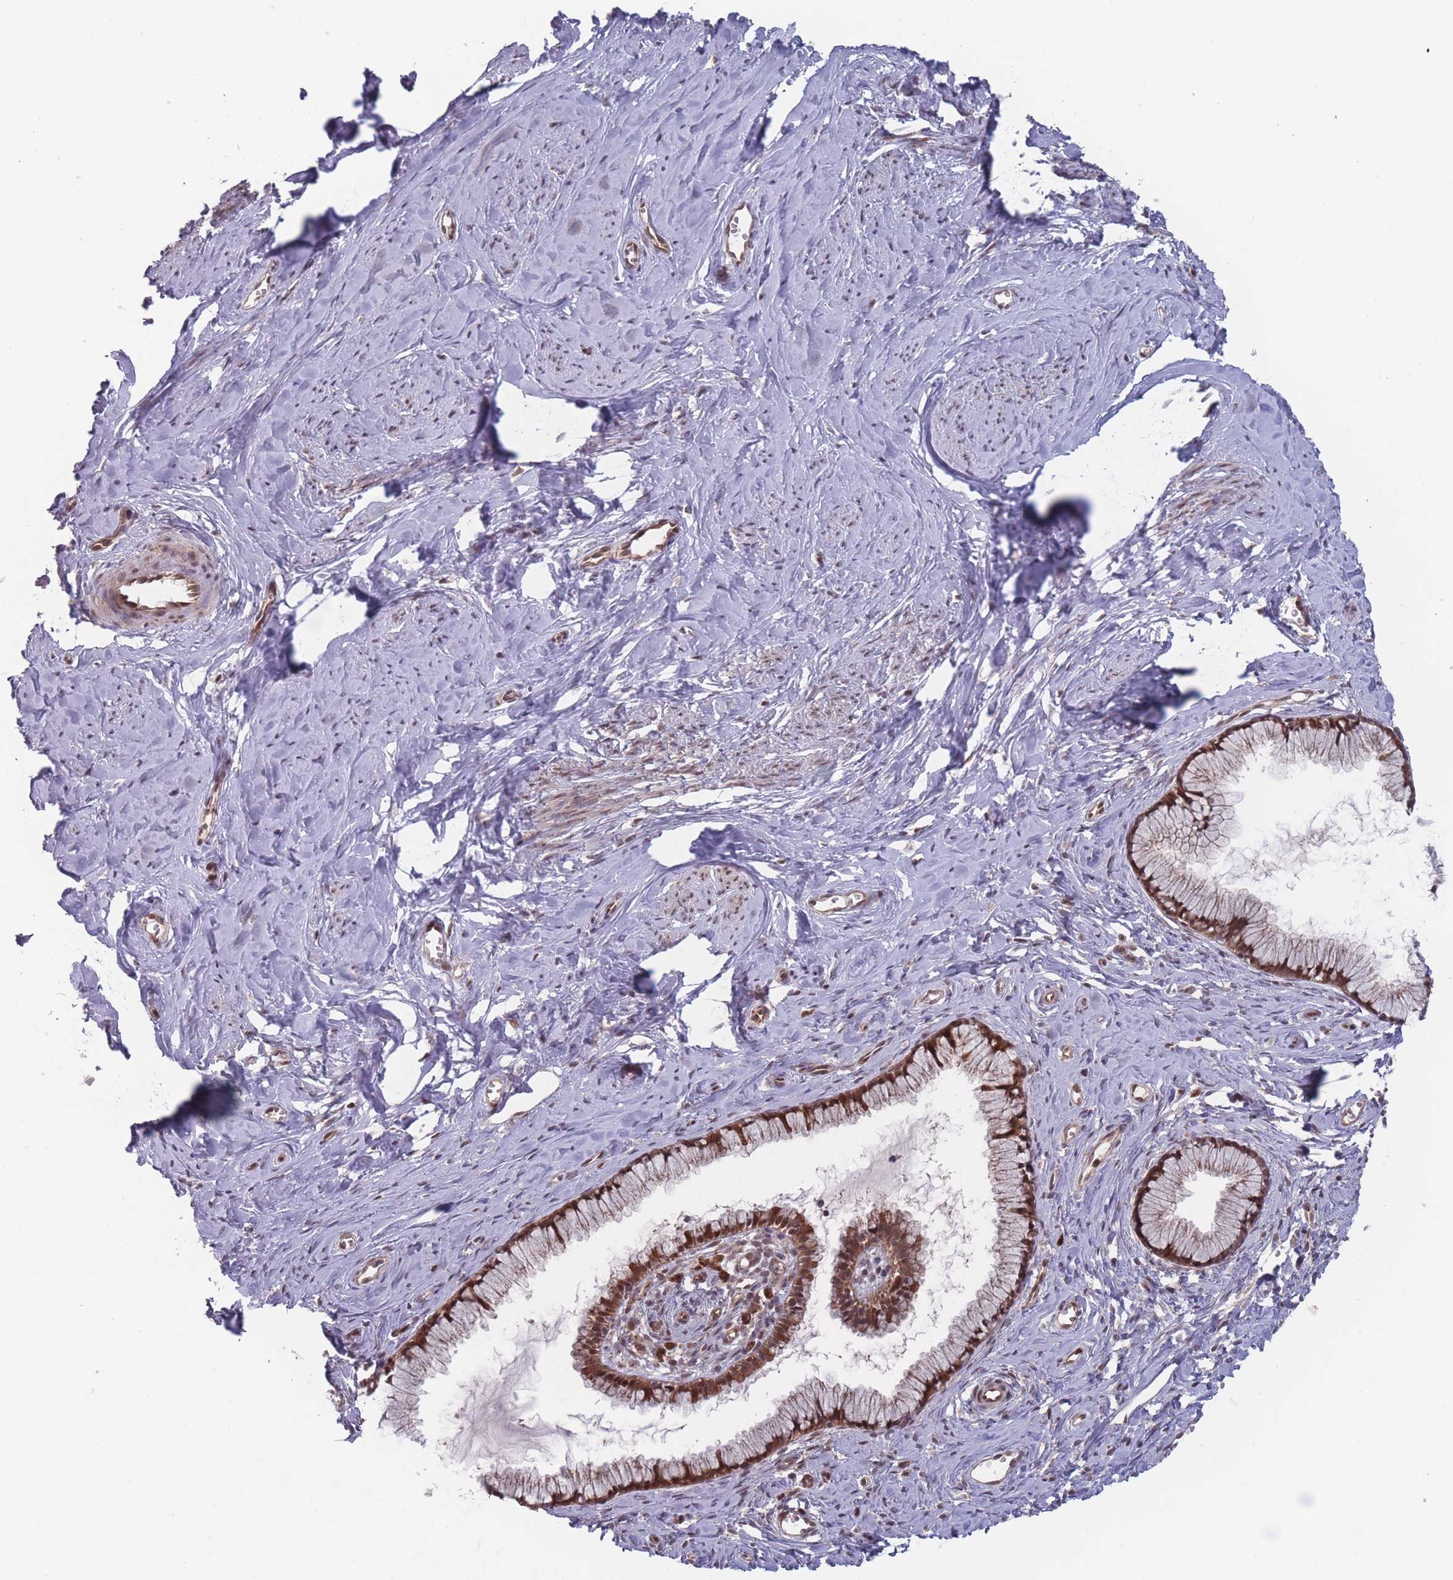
{"staining": {"intensity": "strong", "quantity": ">75%", "location": "cytoplasmic/membranous,nuclear"}, "tissue": "cervix", "cell_type": "Glandular cells", "image_type": "normal", "snomed": [{"axis": "morphology", "description": "Normal tissue, NOS"}, {"axis": "topography", "description": "Cervix"}], "caption": "Glandular cells exhibit high levels of strong cytoplasmic/membranous,nuclear staining in approximately >75% of cells in benign cervix. The protein of interest is shown in brown color, while the nuclei are stained blue.", "gene": "RPS18", "patient": {"sex": "female", "age": 40}}